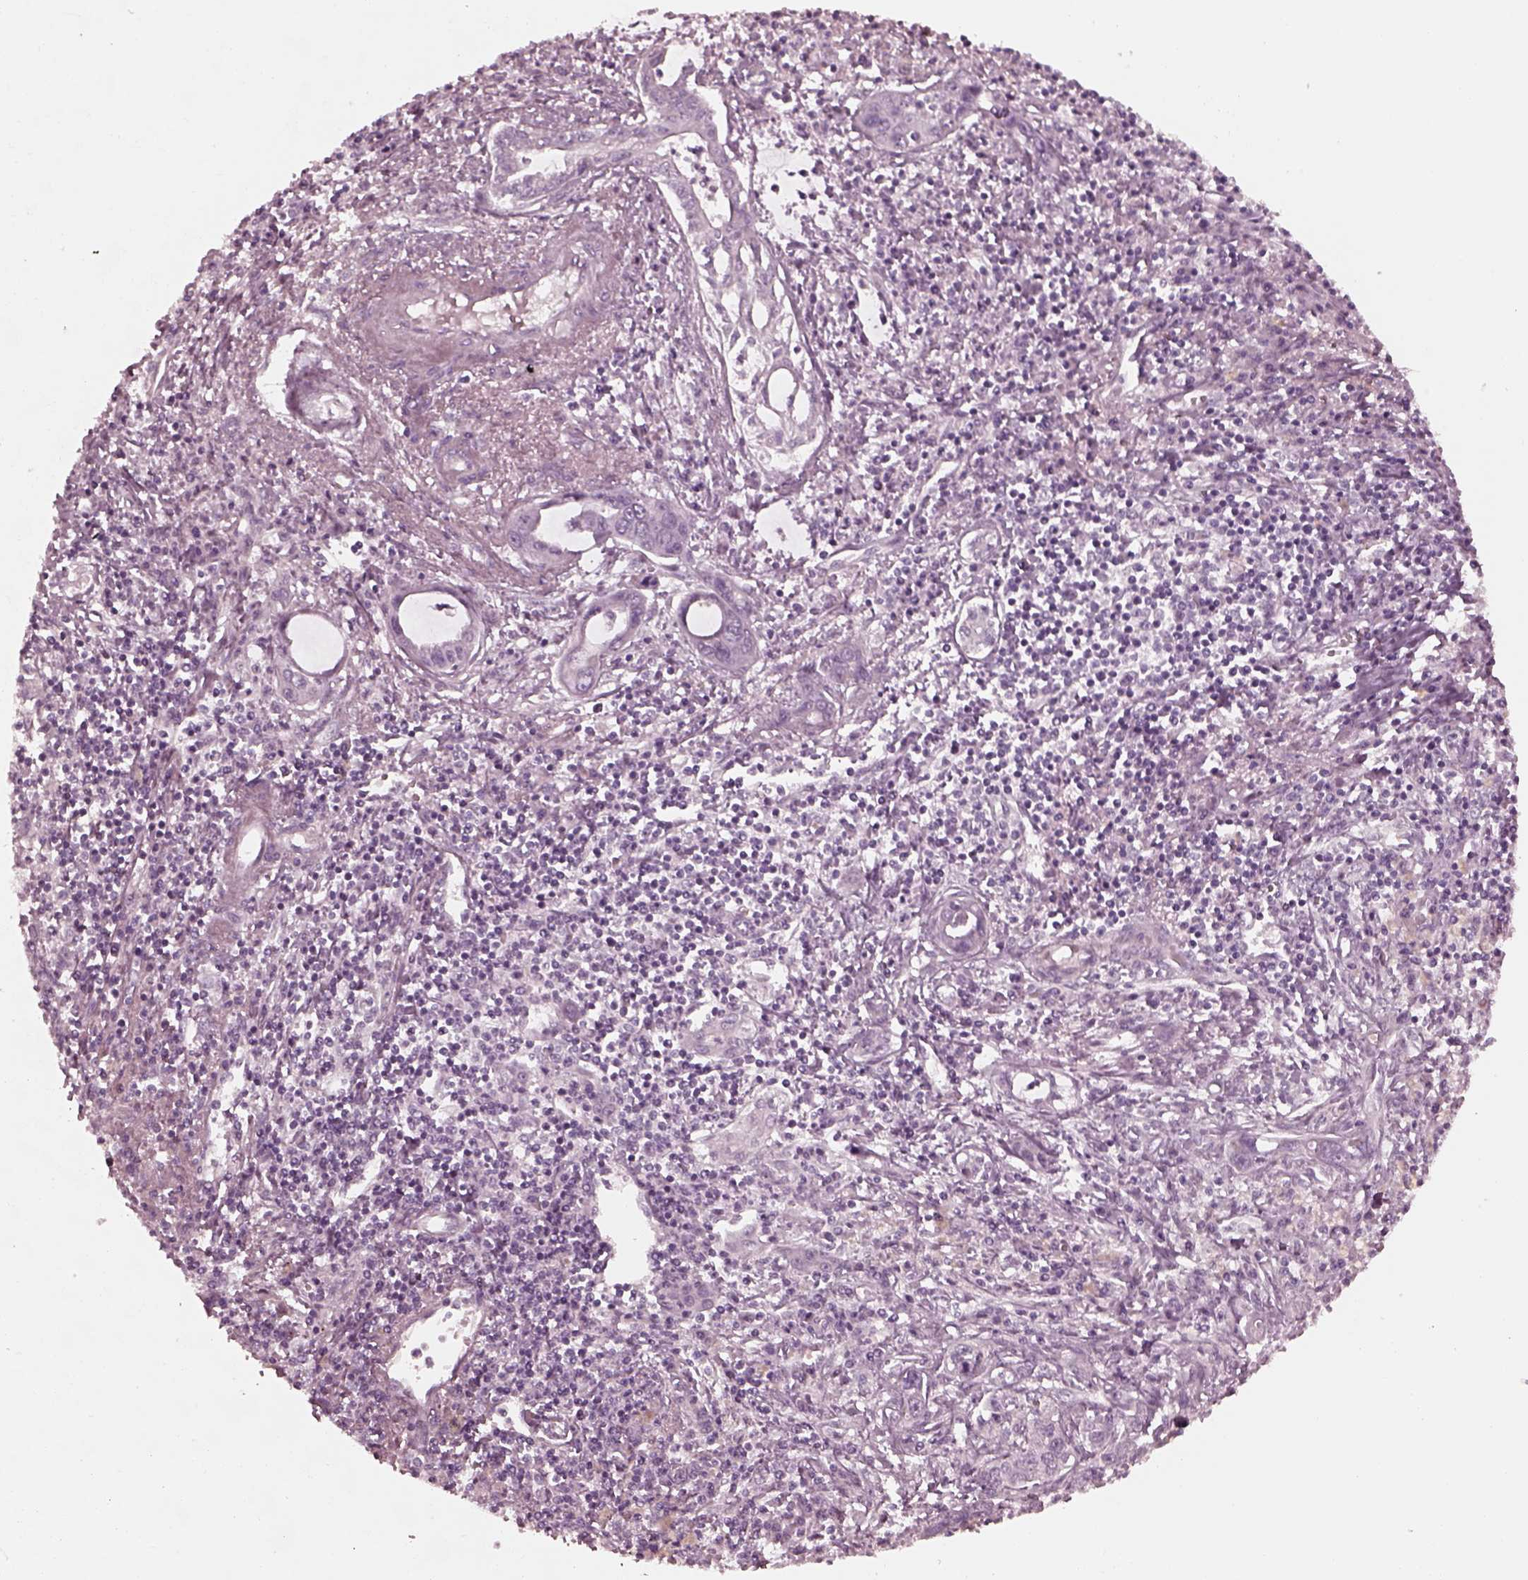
{"staining": {"intensity": "negative", "quantity": "none", "location": "none"}, "tissue": "liver cancer", "cell_type": "Tumor cells", "image_type": "cancer", "snomed": [{"axis": "morphology", "description": "Cholangiocarcinoma"}, {"axis": "topography", "description": "Liver"}], "caption": "Immunohistochemistry (IHC) photomicrograph of neoplastic tissue: liver cholangiocarcinoma stained with DAB (3,3'-diaminobenzidine) demonstrates no significant protein staining in tumor cells.", "gene": "KIF6", "patient": {"sex": "male", "age": 58}}